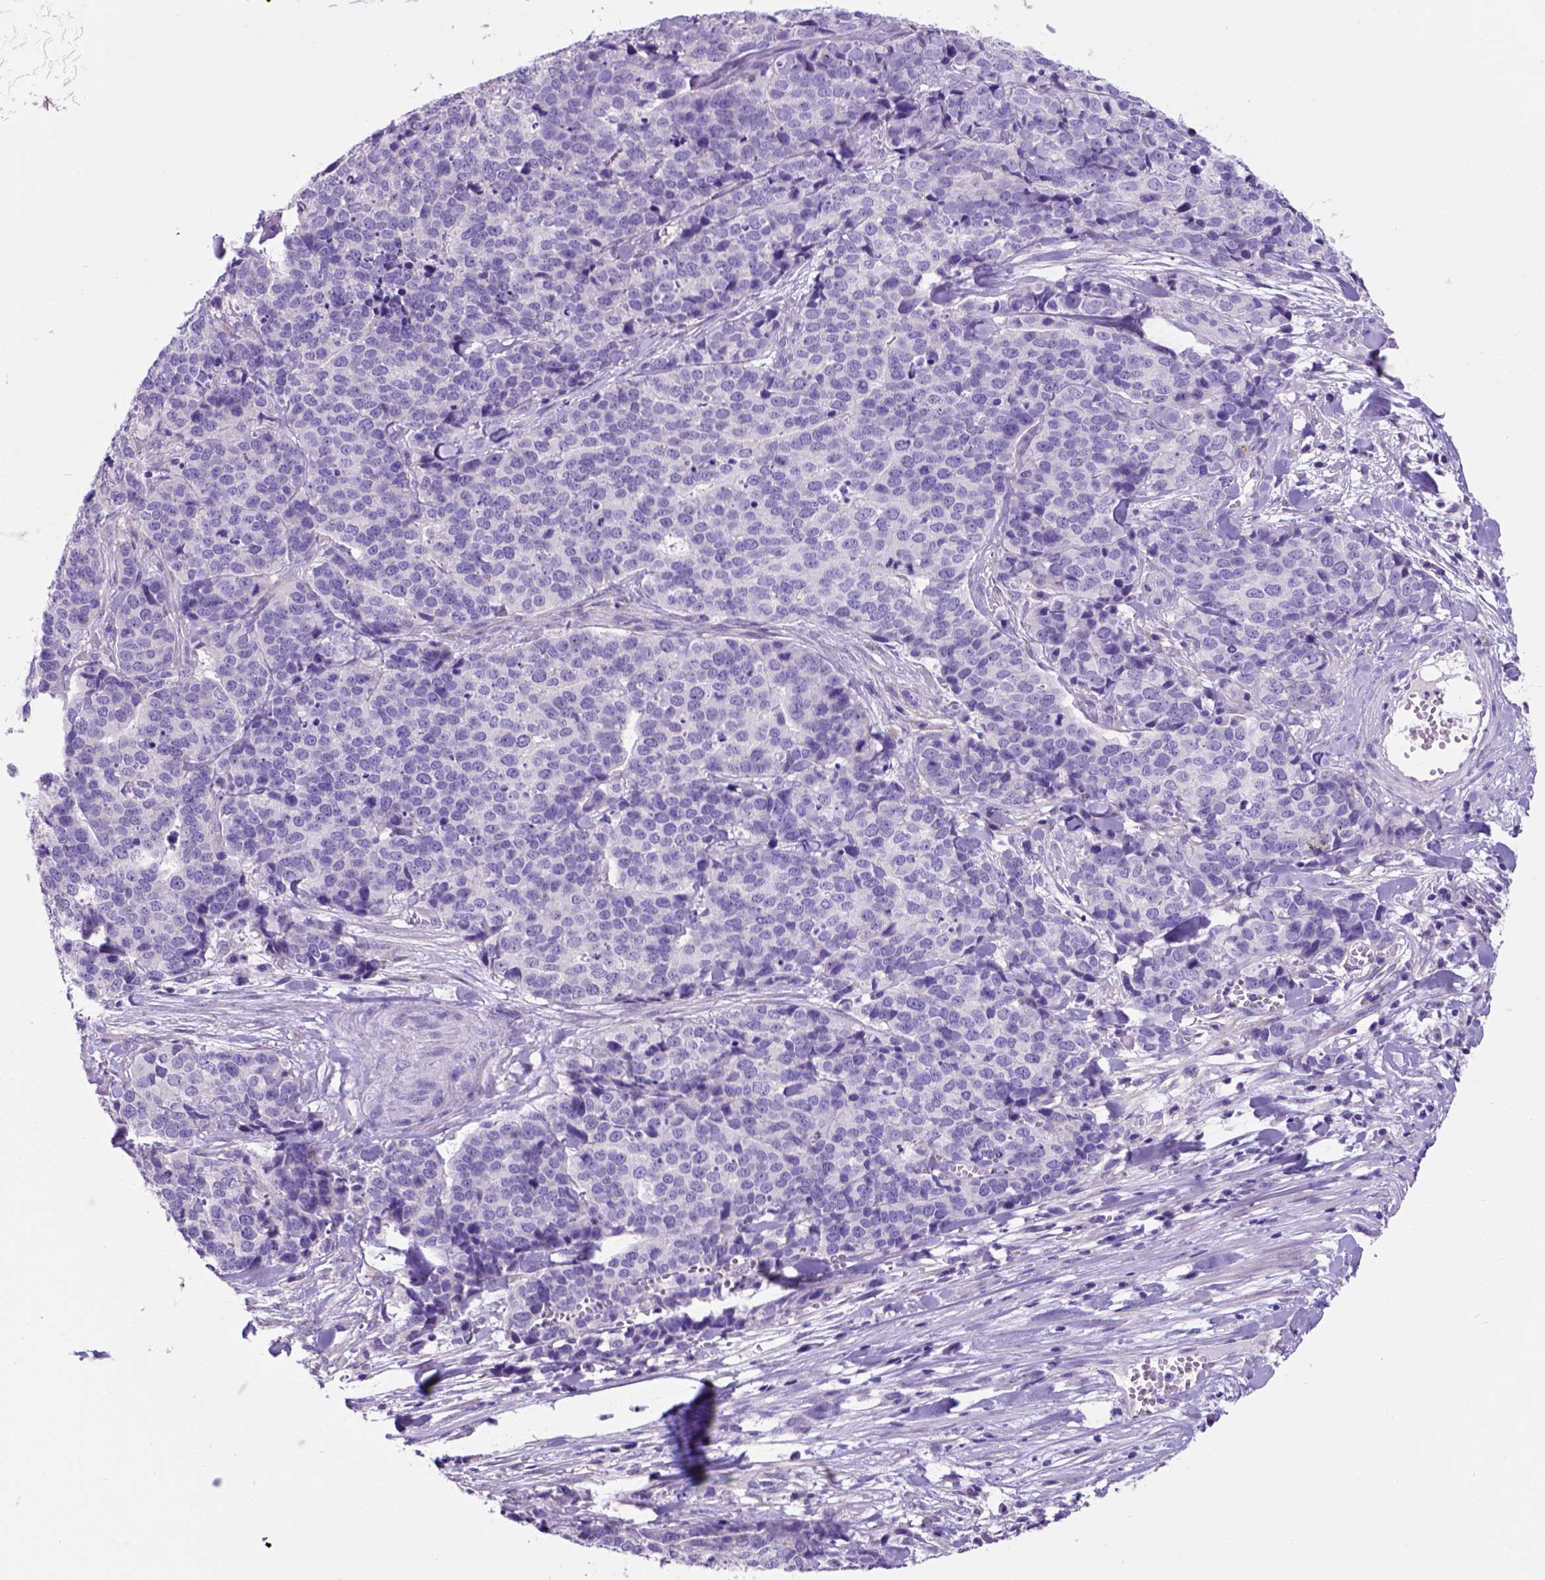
{"staining": {"intensity": "negative", "quantity": "none", "location": "none"}, "tissue": "ovarian cancer", "cell_type": "Tumor cells", "image_type": "cancer", "snomed": [{"axis": "morphology", "description": "Carcinoma, endometroid"}, {"axis": "topography", "description": "Ovary"}], "caption": "A histopathology image of human ovarian cancer (endometroid carcinoma) is negative for staining in tumor cells. (Brightfield microscopy of DAB (3,3'-diaminobenzidine) immunohistochemistry at high magnification).", "gene": "EGFR", "patient": {"sex": "female", "age": 65}}